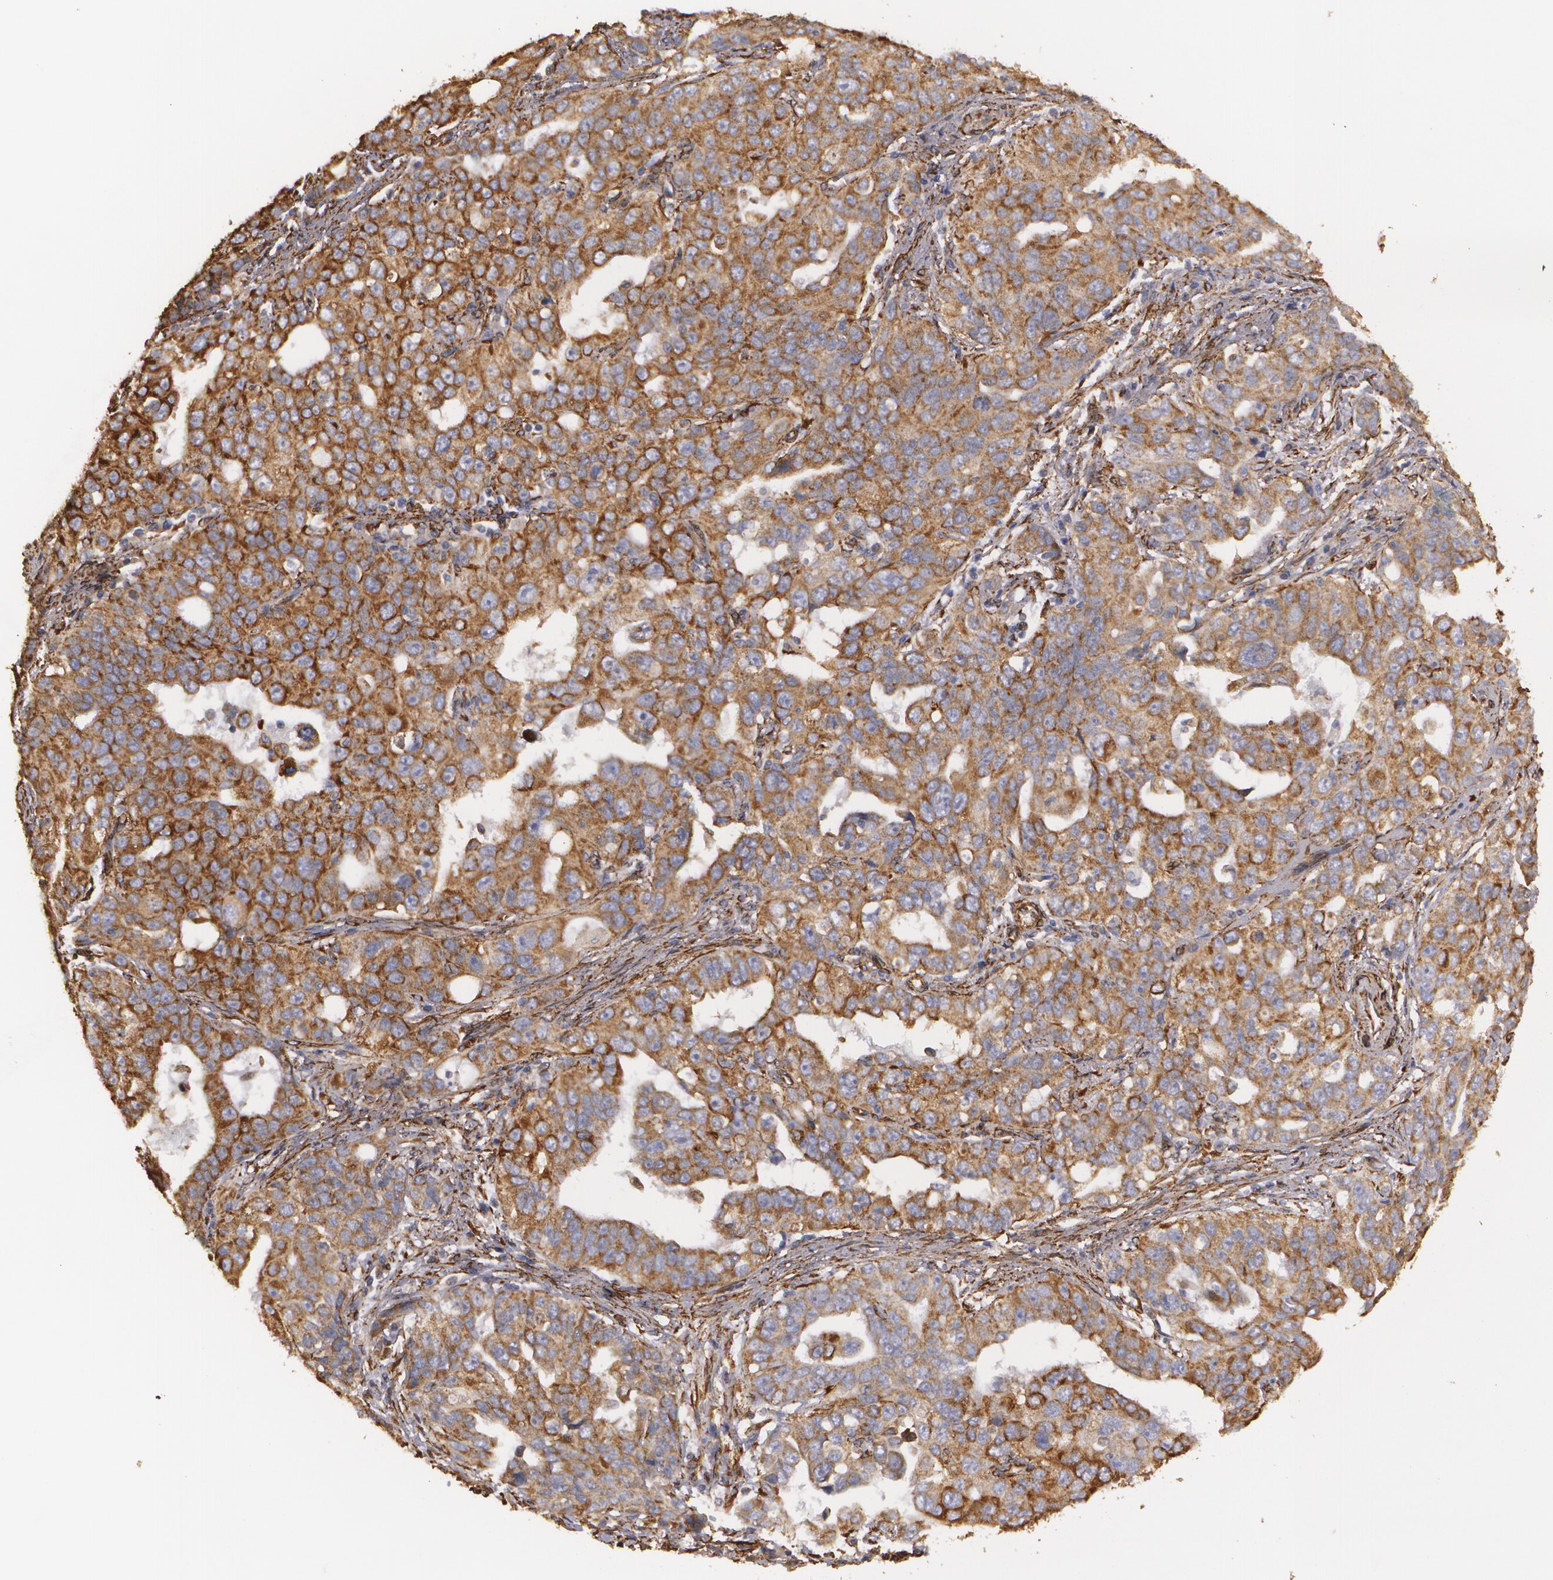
{"staining": {"intensity": "moderate", "quantity": ">75%", "location": "cytoplasmic/membranous"}, "tissue": "stomach cancer", "cell_type": "Tumor cells", "image_type": "cancer", "snomed": [{"axis": "morphology", "description": "Adenocarcinoma, NOS"}, {"axis": "topography", "description": "Stomach, upper"}], "caption": "This is an image of IHC staining of adenocarcinoma (stomach), which shows moderate staining in the cytoplasmic/membranous of tumor cells.", "gene": "CYB5R3", "patient": {"sex": "male", "age": 76}}